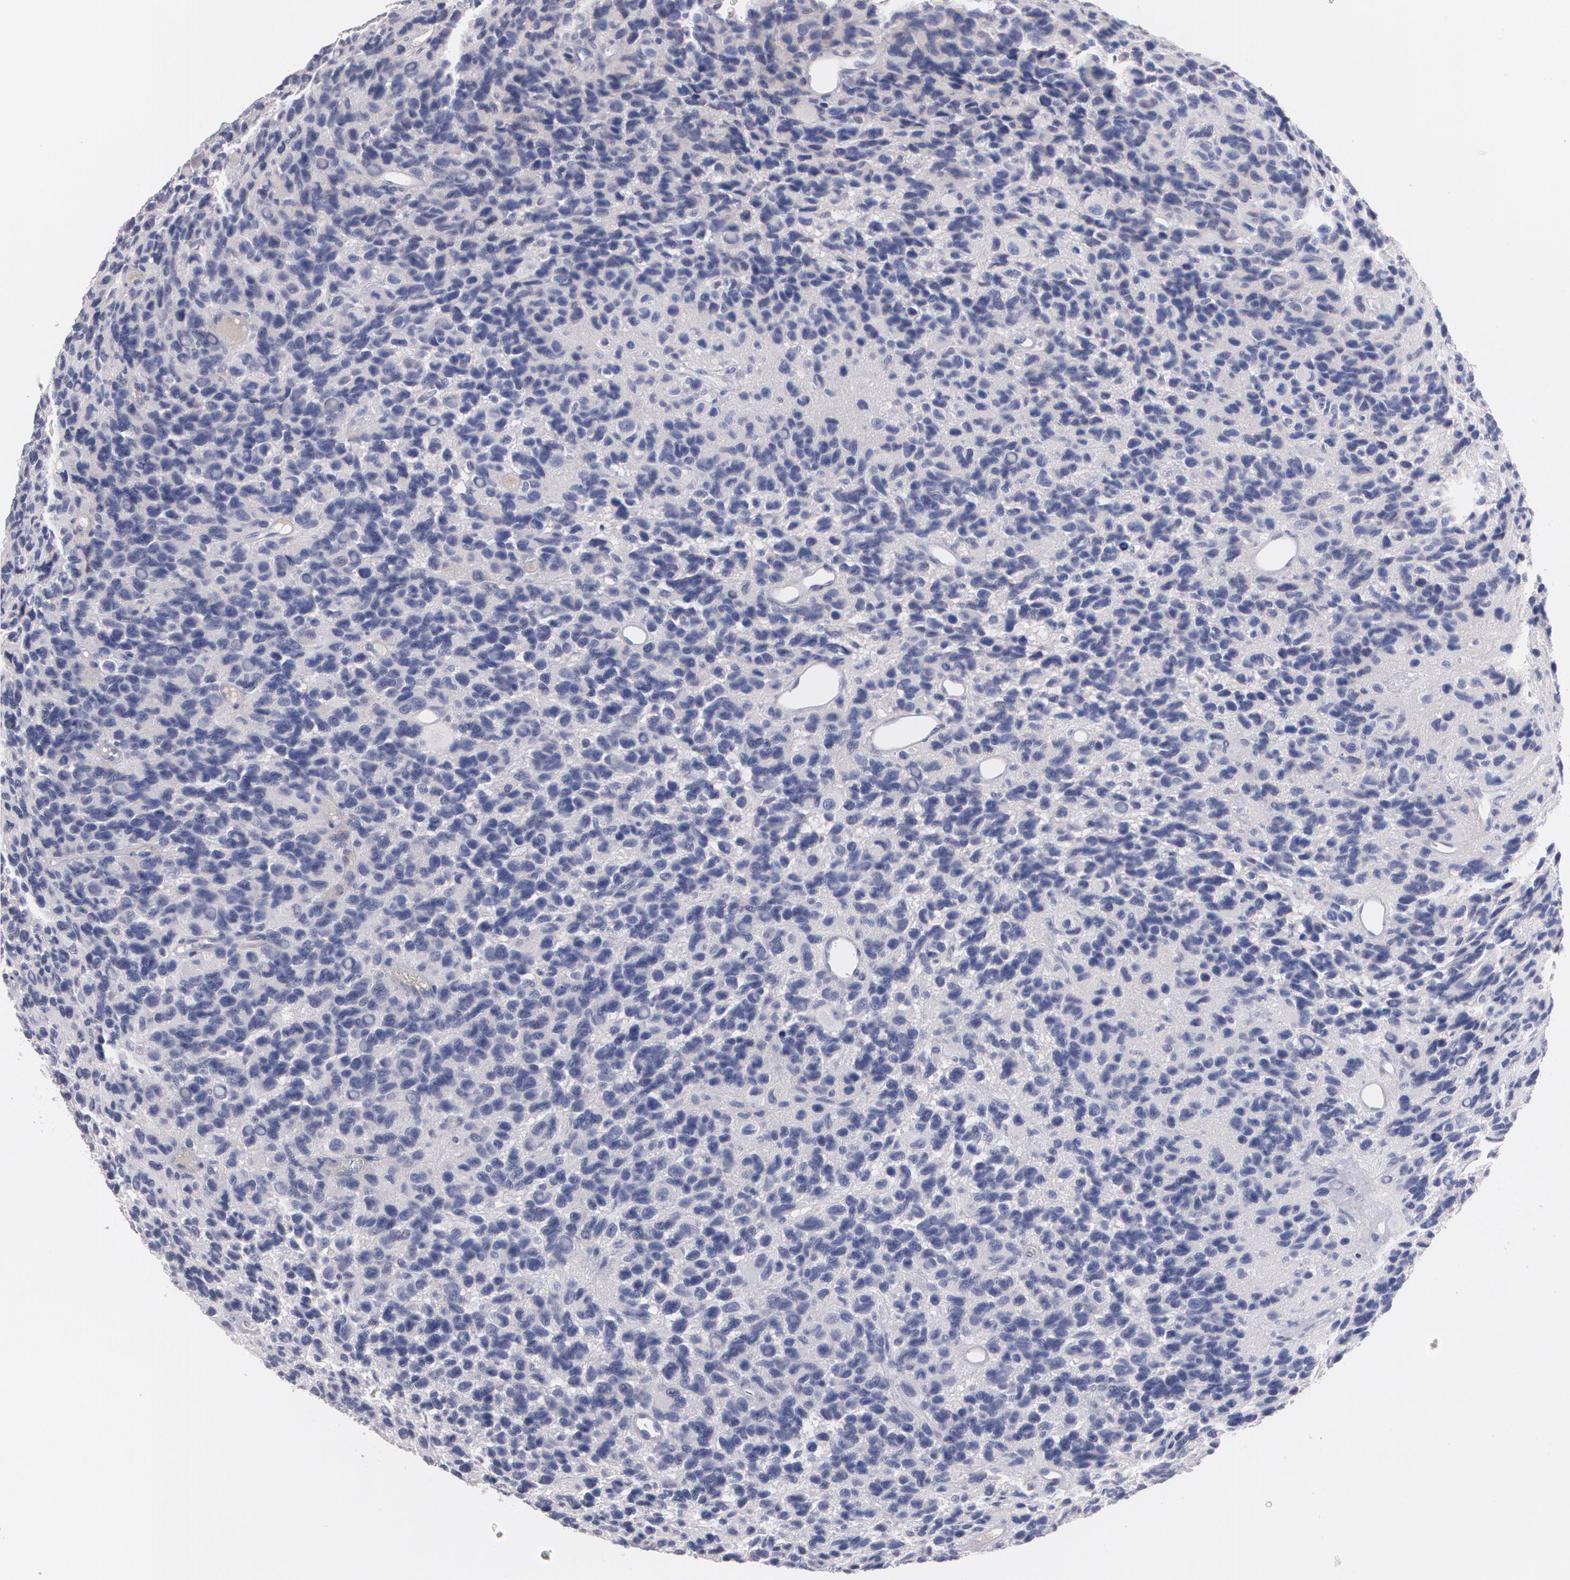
{"staining": {"intensity": "negative", "quantity": "none", "location": "none"}, "tissue": "glioma", "cell_type": "Tumor cells", "image_type": "cancer", "snomed": [{"axis": "morphology", "description": "Glioma, malignant, High grade"}, {"axis": "topography", "description": "Brain"}], "caption": "DAB (3,3'-diaminobenzidine) immunohistochemical staining of human high-grade glioma (malignant) shows no significant positivity in tumor cells.", "gene": "FBLN1", "patient": {"sex": "male", "age": 77}}